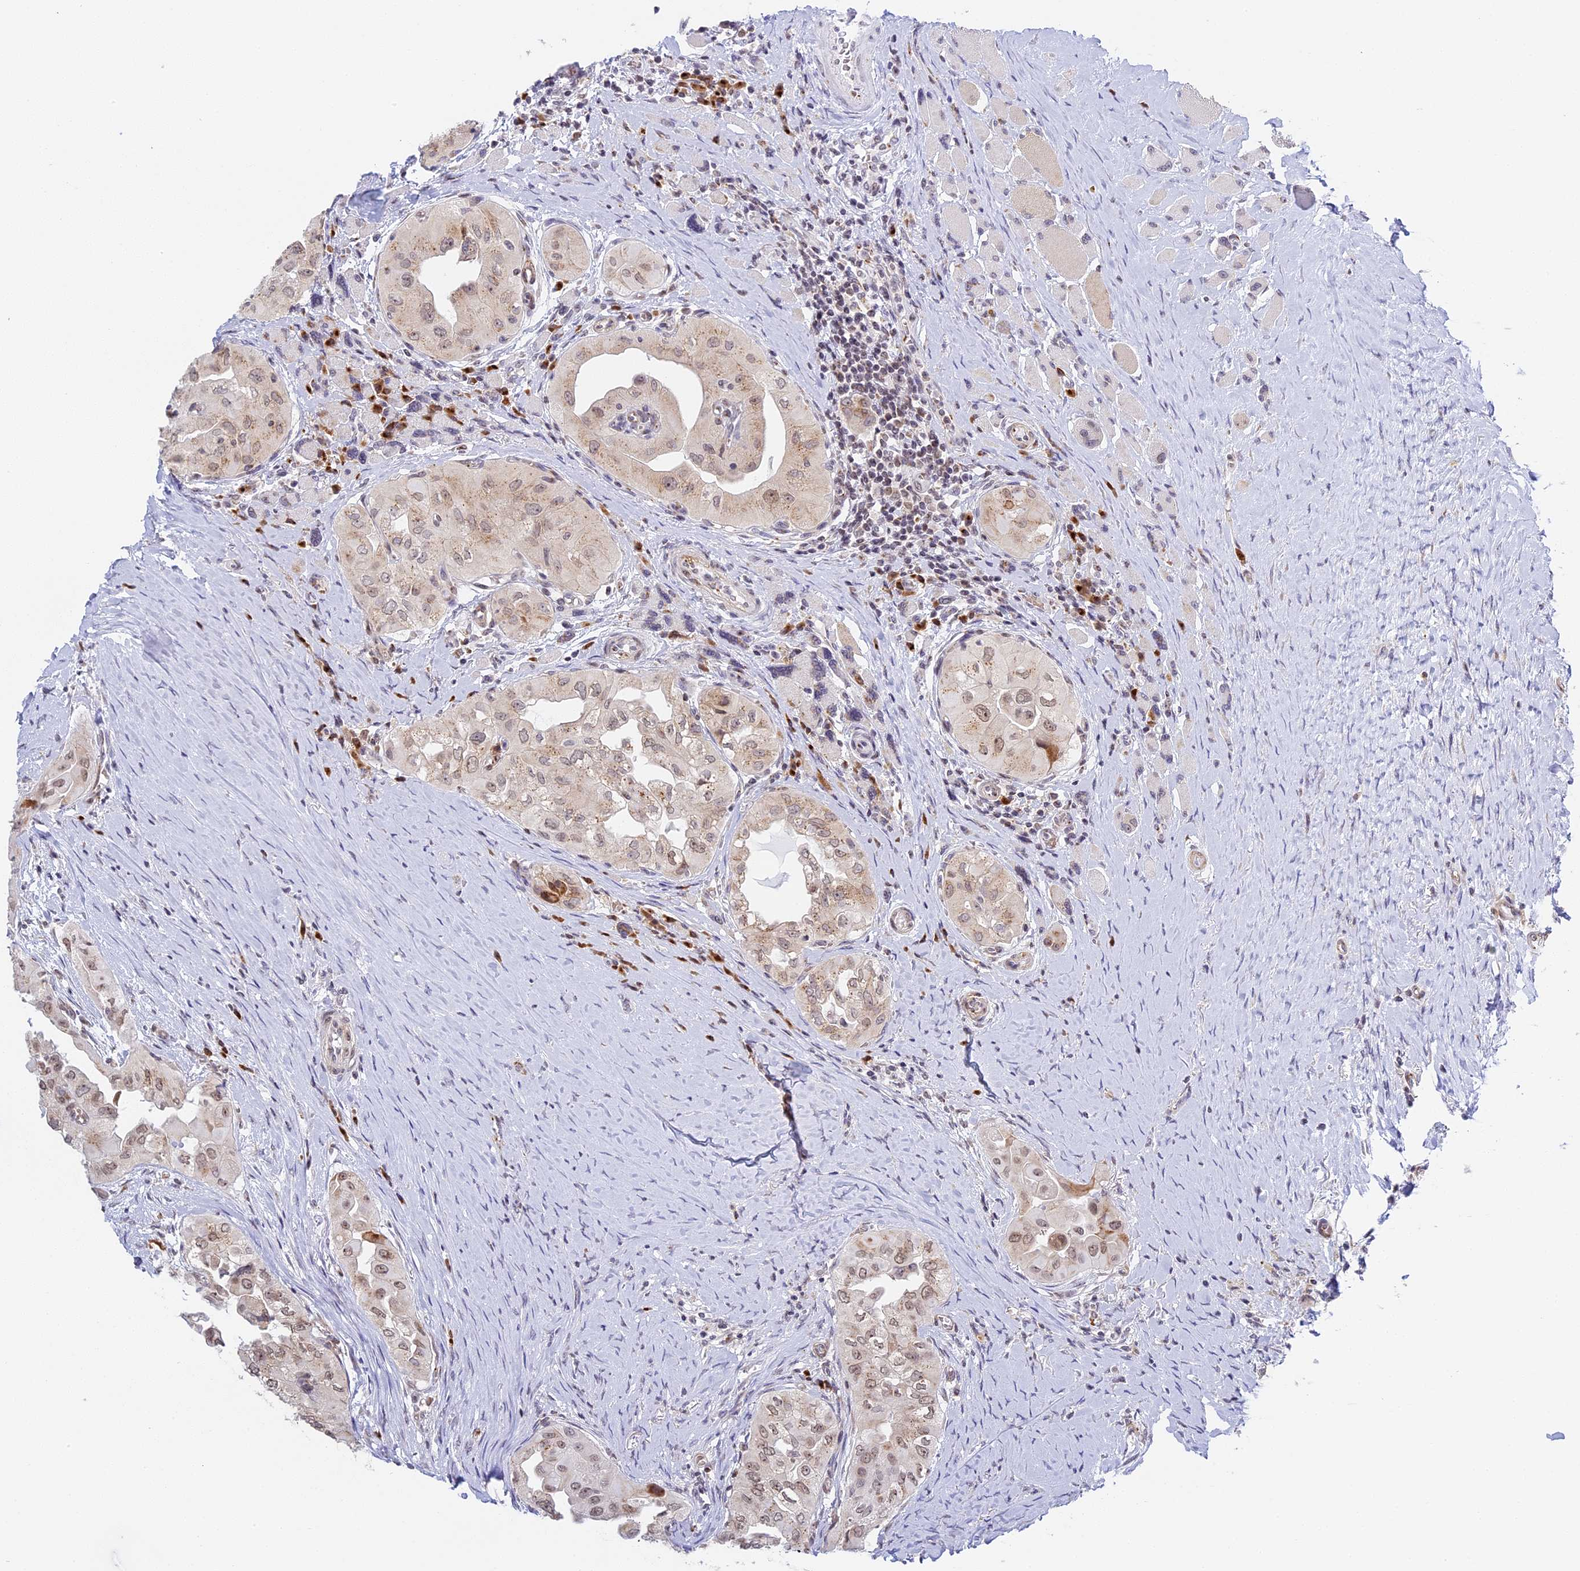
{"staining": {"intensity": "weak", "quantity": ">75%", "location": "cytoplasmic/membranous,nuclear"}, "tissue": "thyroid cancer", "cell_type": "Tumor cells", "image_type": "cancer", "snomed": [{"axis": "morphology", "description": "Papillary adenocarcinoma, NOS"}, {"axis": "topography", "description": "Thyroid gland"}], "caption": "An immunohistochemistry image of neoplastic tissue is shown. Protein staining in brown shows weak cytoplasmic/membranous and nuclear positivity in thyroid cancer (papillary adenocarcinoma) within tumor cells. (brown staining indicates protein expression, while blue staining denotes nuclei).", "gene": "HEATR5B", "patient": {"sex": "female", "age": 59}}